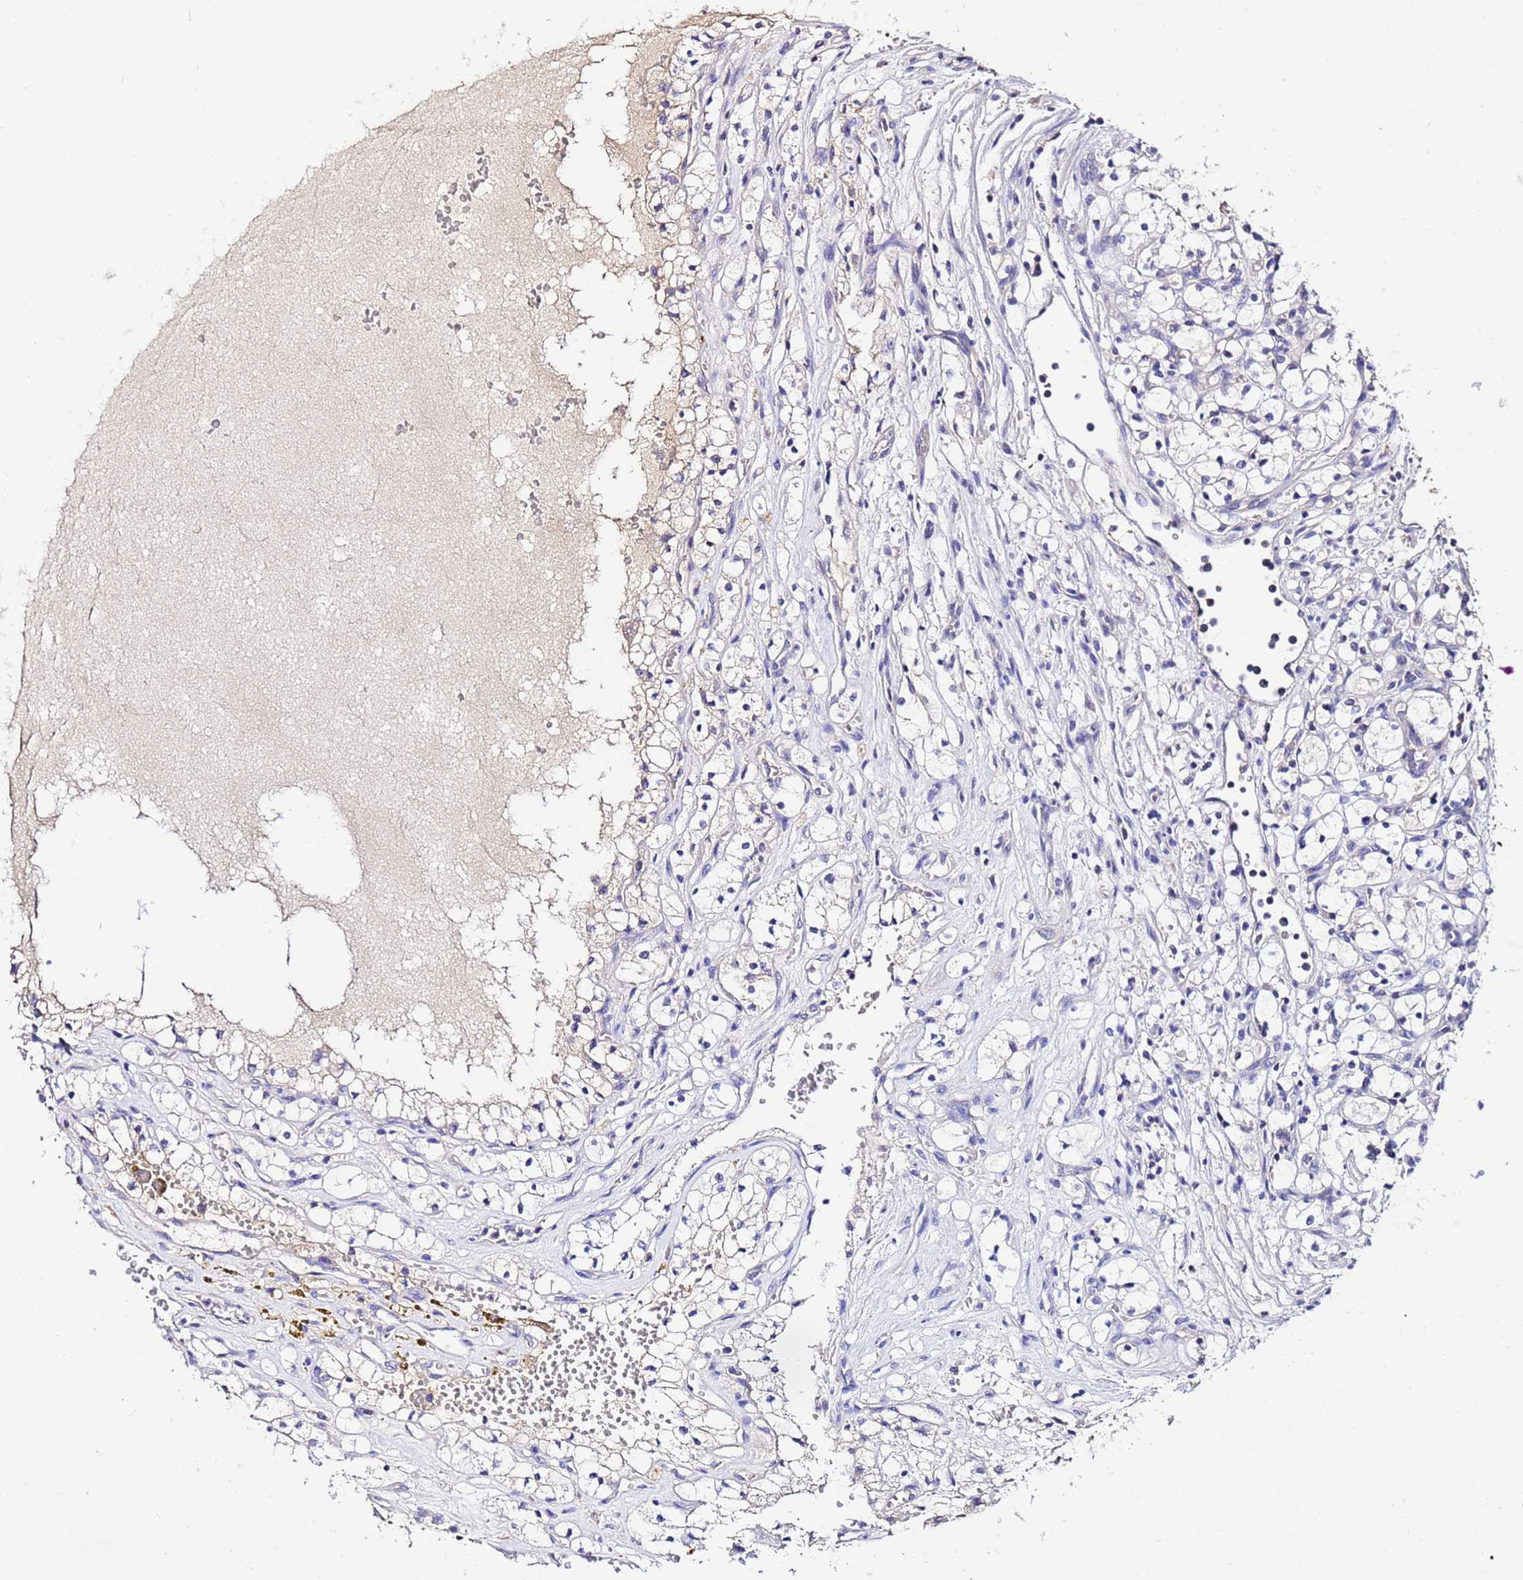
{"staining": {"intensity": "negative", "quantity": "none", "location": "none"}, "tissue": "renal cancer", "cell_type": "Tumor cells", "image_type": "cancer", "snomed": [{"axis": "morphology", "description": "Adenocarcinoma, NOS"}, {"axis": "topography", "description": "Kidney"}], "caption": "There is no significant staining in tumor cells of adenocarcinoma (renal).", "gene": "MTERF1", "patient": {"sex": "female", "age": 69}}